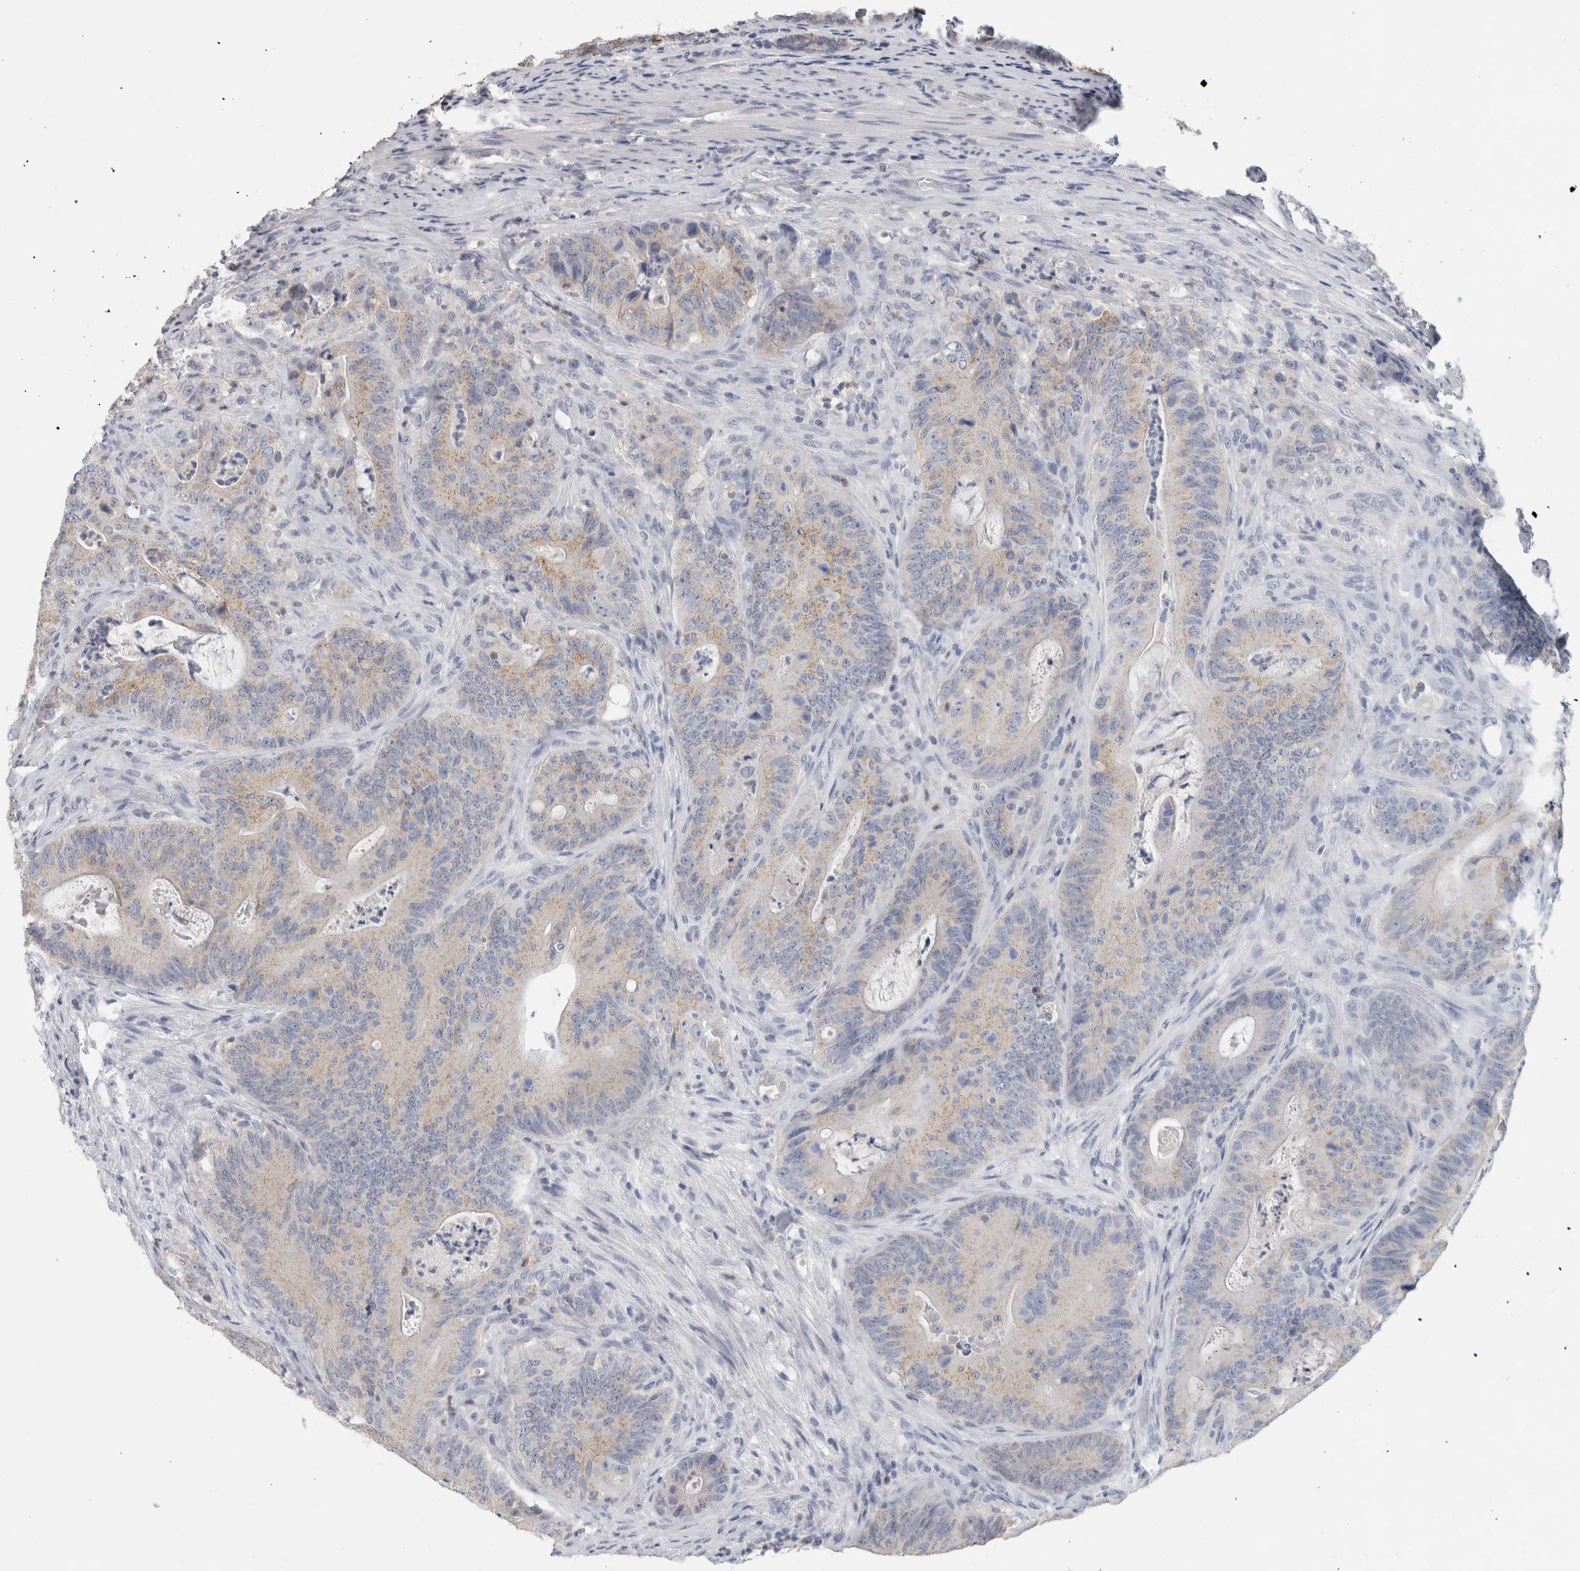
{"staining": {"intensity": "weak", "quantity": "25%-75%", "location": "cytoplasmic/membranous"}, "tissue": "colorectal cancer", "cell_type": "Tumor cells", "image_type": "cancer", "snomed": [{"axis": "morphology", "description": "Normal tissue, NOS"}, {"axis": "topography", "description": "Colon"}], "caption": "This is an image of IHC staining of colorectal cancer, which shows weak expression in the cytoplasmic/membranous of tumor cells.", "gene": "CNTFR", "patient": {"sex": "female", "age": 82}}